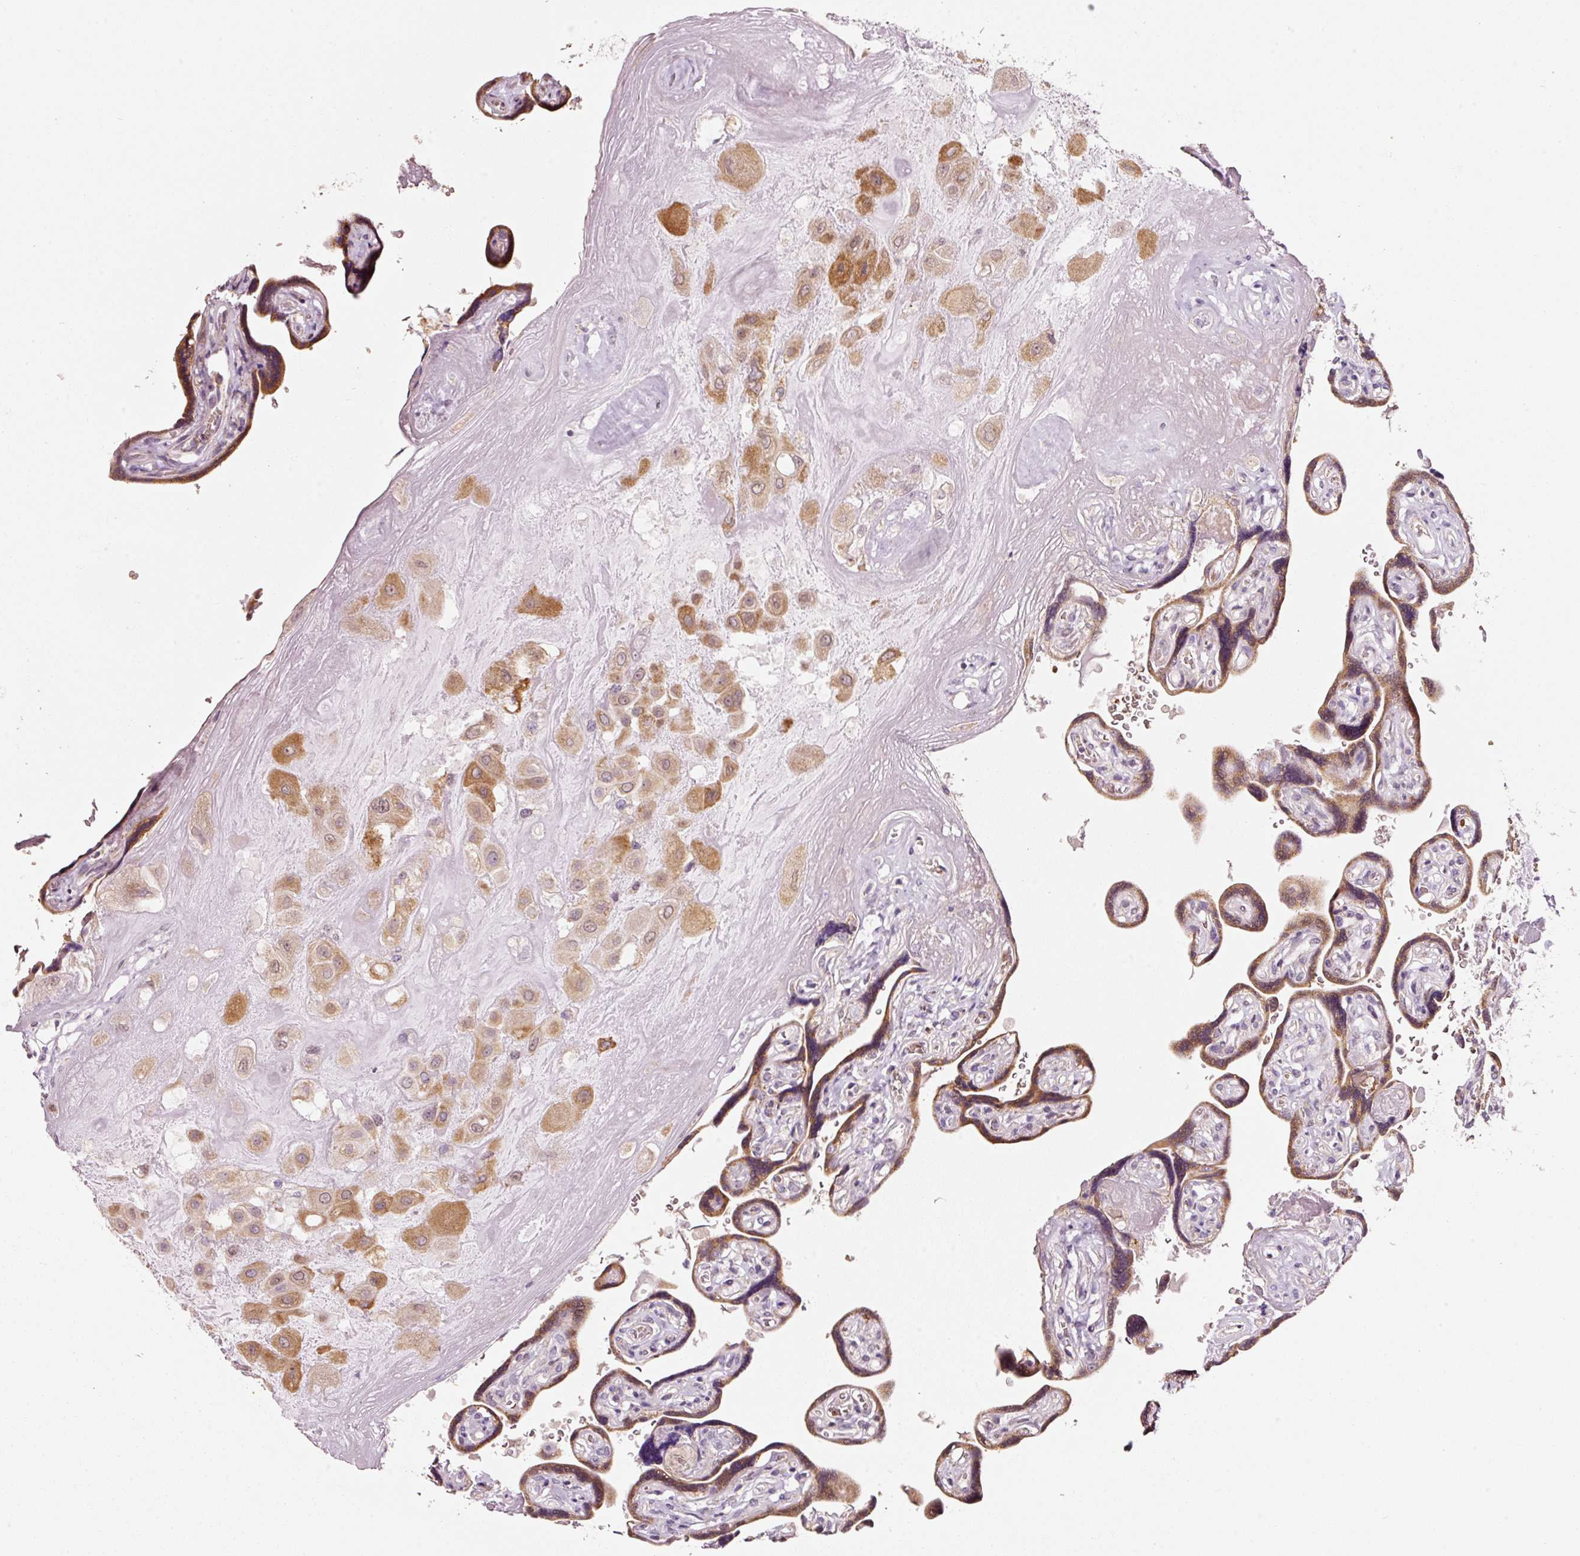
{"staining": {"intensity": "moderate", "quantity": ">75%", "location": "cytoplasmic/membranous"}, "tissue": "placenta", "cell_type": "Decidual cells", "image_type": "normal", "snomed": [{"axis": "morphology", "description": "Normal tissue, NOS"}, {"axis": "topography", "description": "Placenta"}], "caption": "Brown immunohistochemical staining in unremarkable placenta shows moderate cytoplasmic/membranous staining in about >75% of decidual cells.", "gene": "ZNF460", "patient": {"sex": "female", "age": 32}}